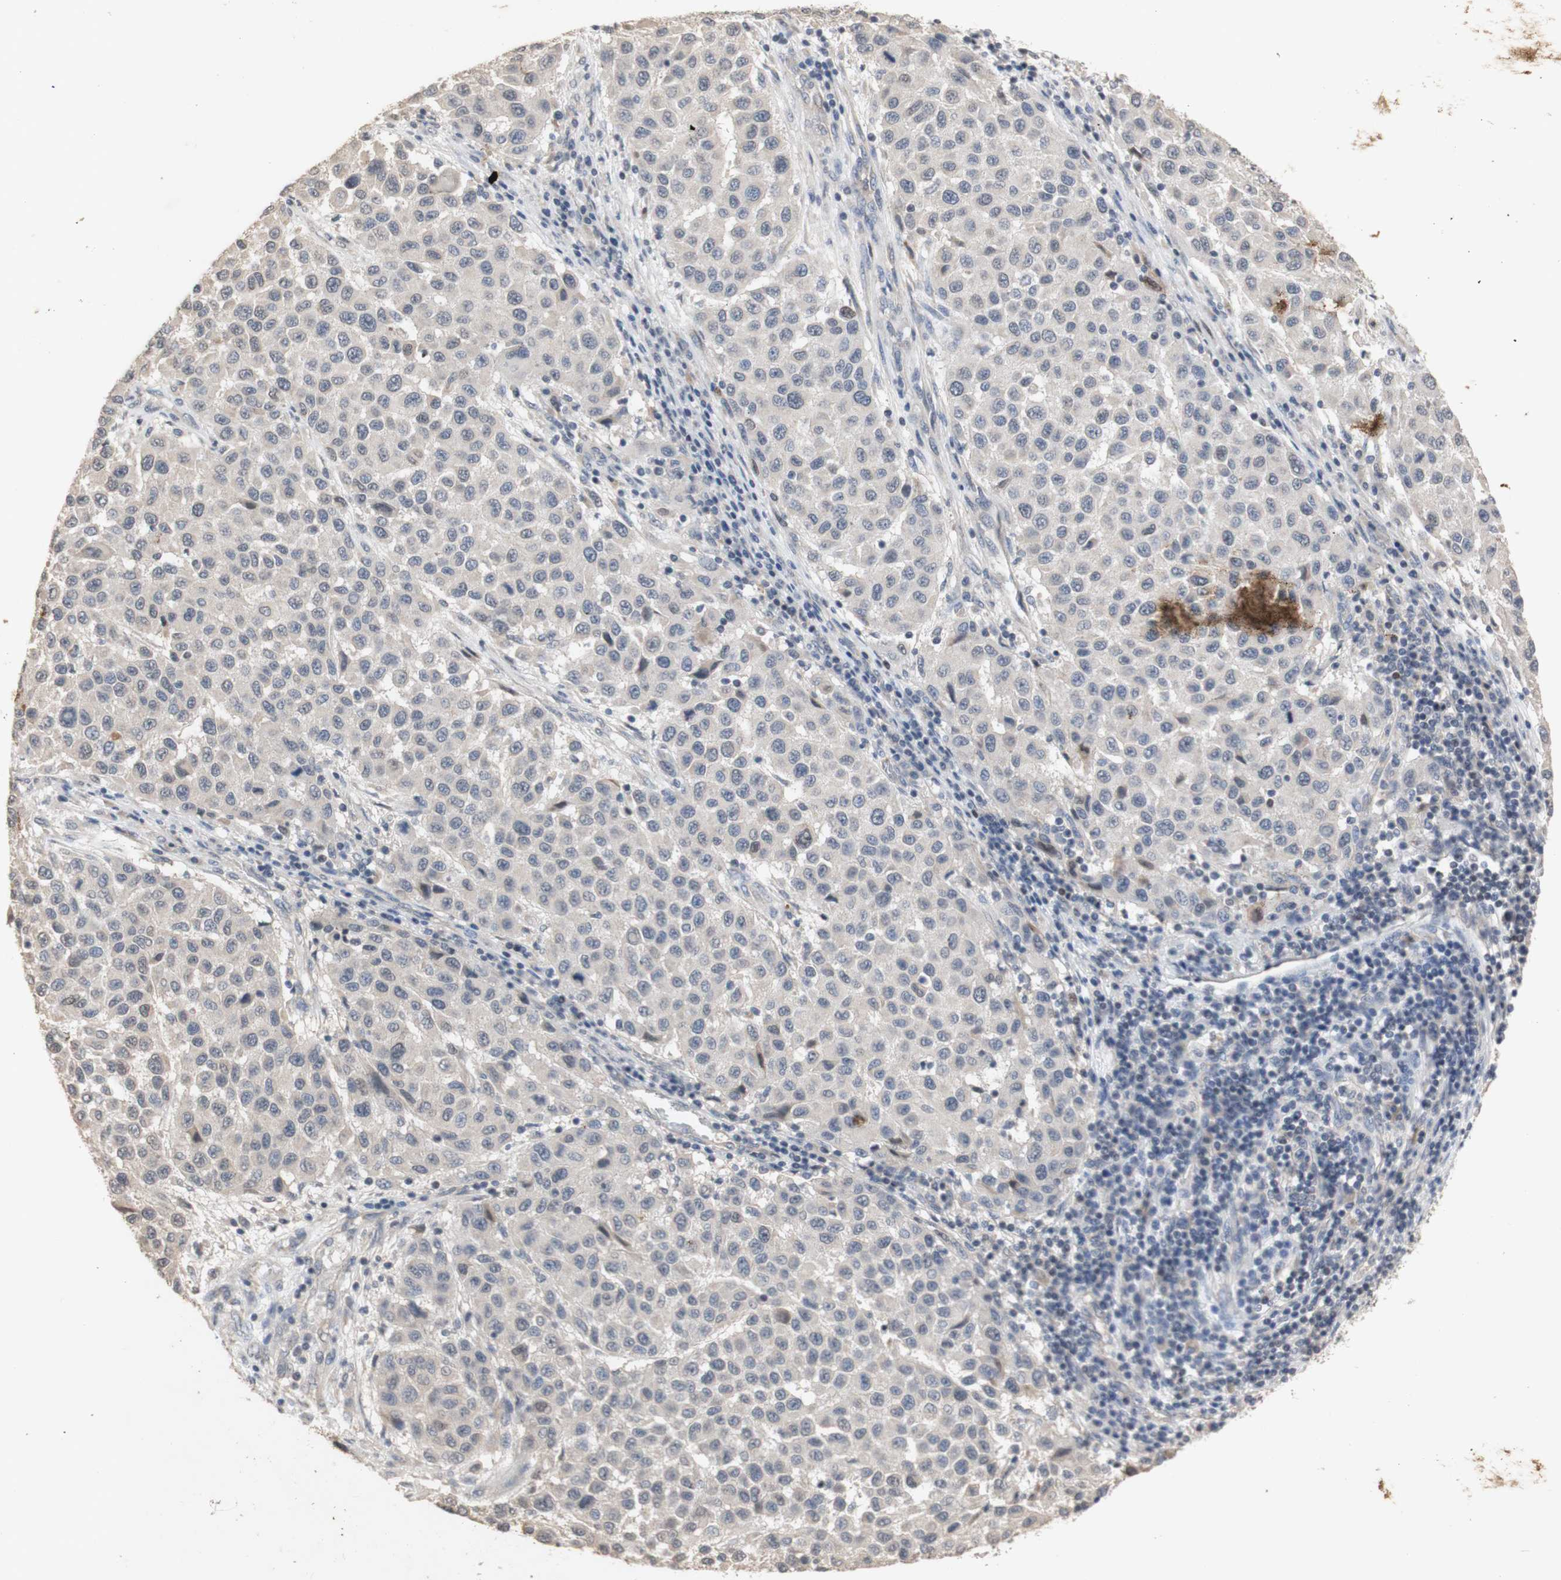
{"staining": {"intensity": "weak", "quantity": ">75%", "location": "cytoplasmic/membranous"}, "tissue": "melanoma", "cell_type": "Tumor cells", "image_type": "cancer", "snomed": [{"axis": "morphology", "description": "Malignant melanoma, Metastatic site"}, {"axis": "topography", "description": "Lymph node"}], "caption": "Human malignant melanoma (metastatic site) stained with a brown dye exhibits weak cytoplasmic/membranous positive staining in about >75% of tumor cells.", "gene": "FOSB", "patient": {"sex": "male", "age": 61}}